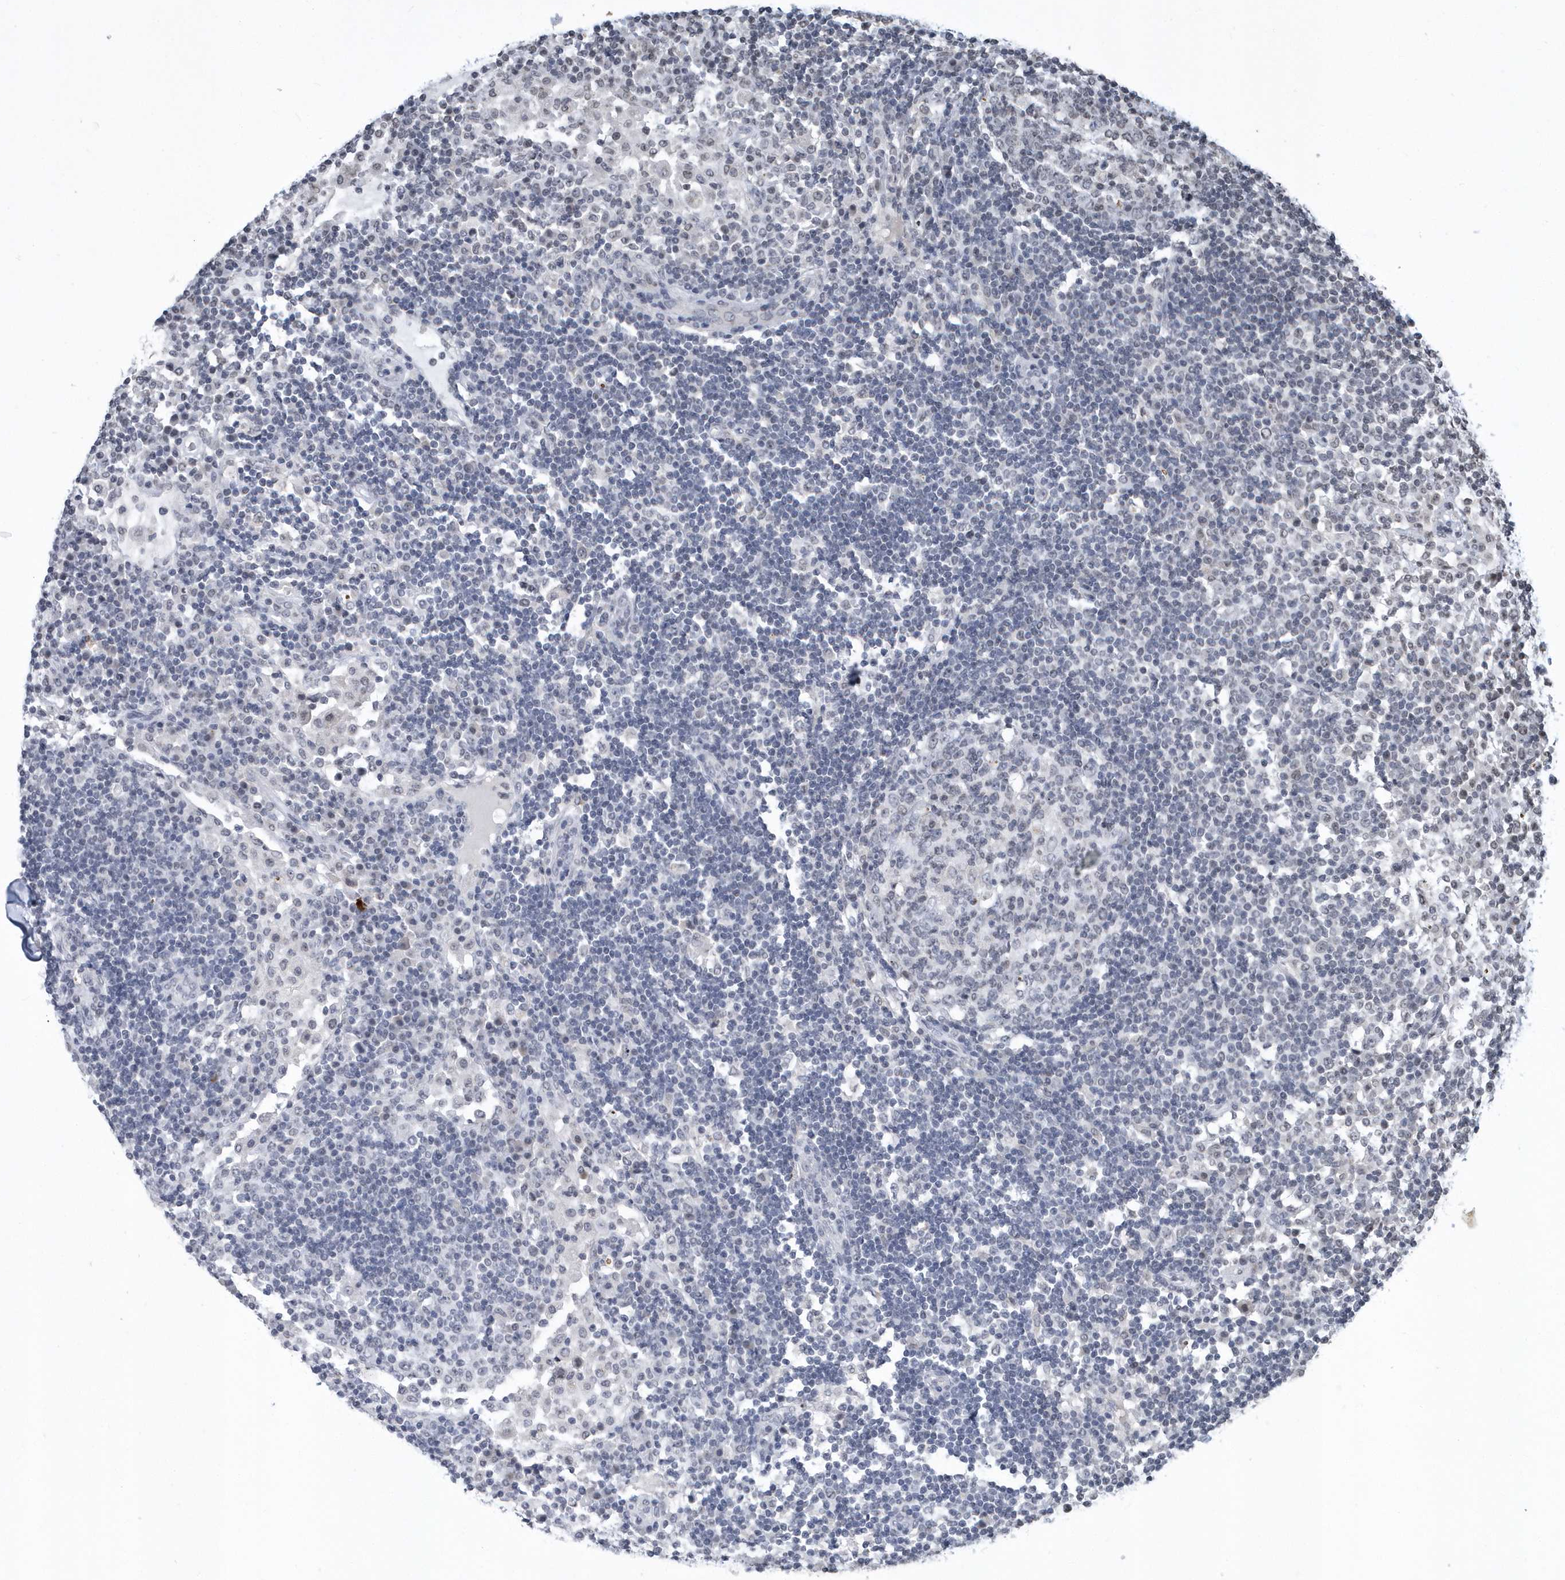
{"staining": {"intensity": "negative", "quantity": "none", "location": "none"}, "tissue": "lymph node", "cell_type": "Germinal center cells", "image_type": "normal", "snomed": [{"axis": "morphology", "description": "Normal tissue, NOS"}, {"axis": "topography", "description": "Lymph node"}], "caption": "Immunohistochemistry micrograph of normal lymph node stained for a protein (brown), which displays no positivity in germinal center cells.", "gene": "VWA5B2", "patient": {"sex": "female", "age": 53}}